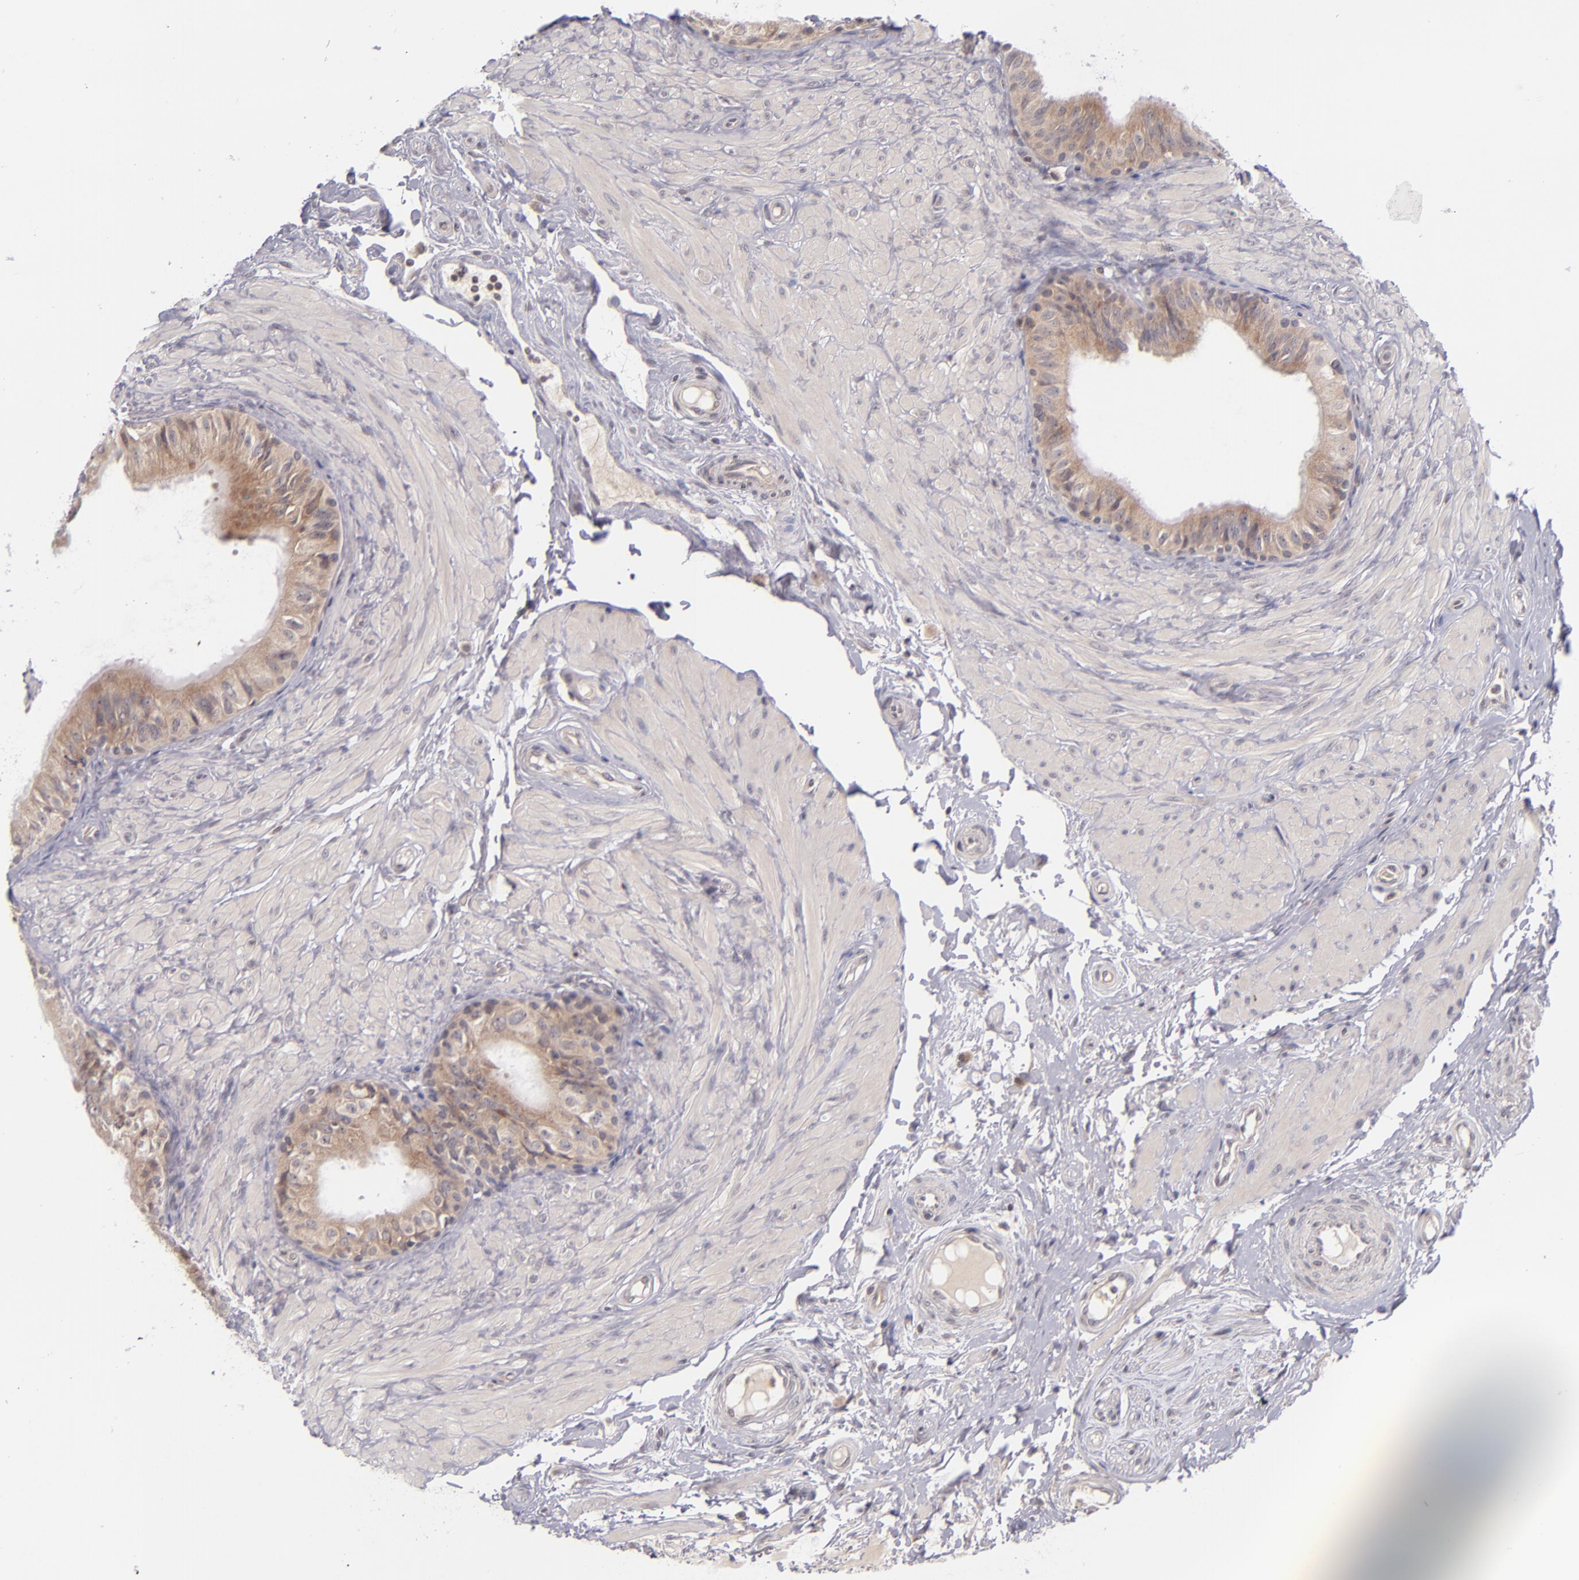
{"staining": {"intensity": "moderate", "quantity": ">75%", "location": "cytoplasmic/membranous"}, "tissue": "epididymis", "cell_type": "Glandular cells", "image_type": "normal", "snomed": [{"axis": "morphology", "description": "Normal tissue, NOS"}, {"axis": "topography", "description": "Epididymis"}], "caption": "Protein staining of benign epididymis reveals moderate cytoplasmic/membranous staining in about >75% of glandular cells. (DAB IHC with brightfield microscopy, high magnification).", "gene": "TSC2", "patient": {"sex": "male", "age": 68}}